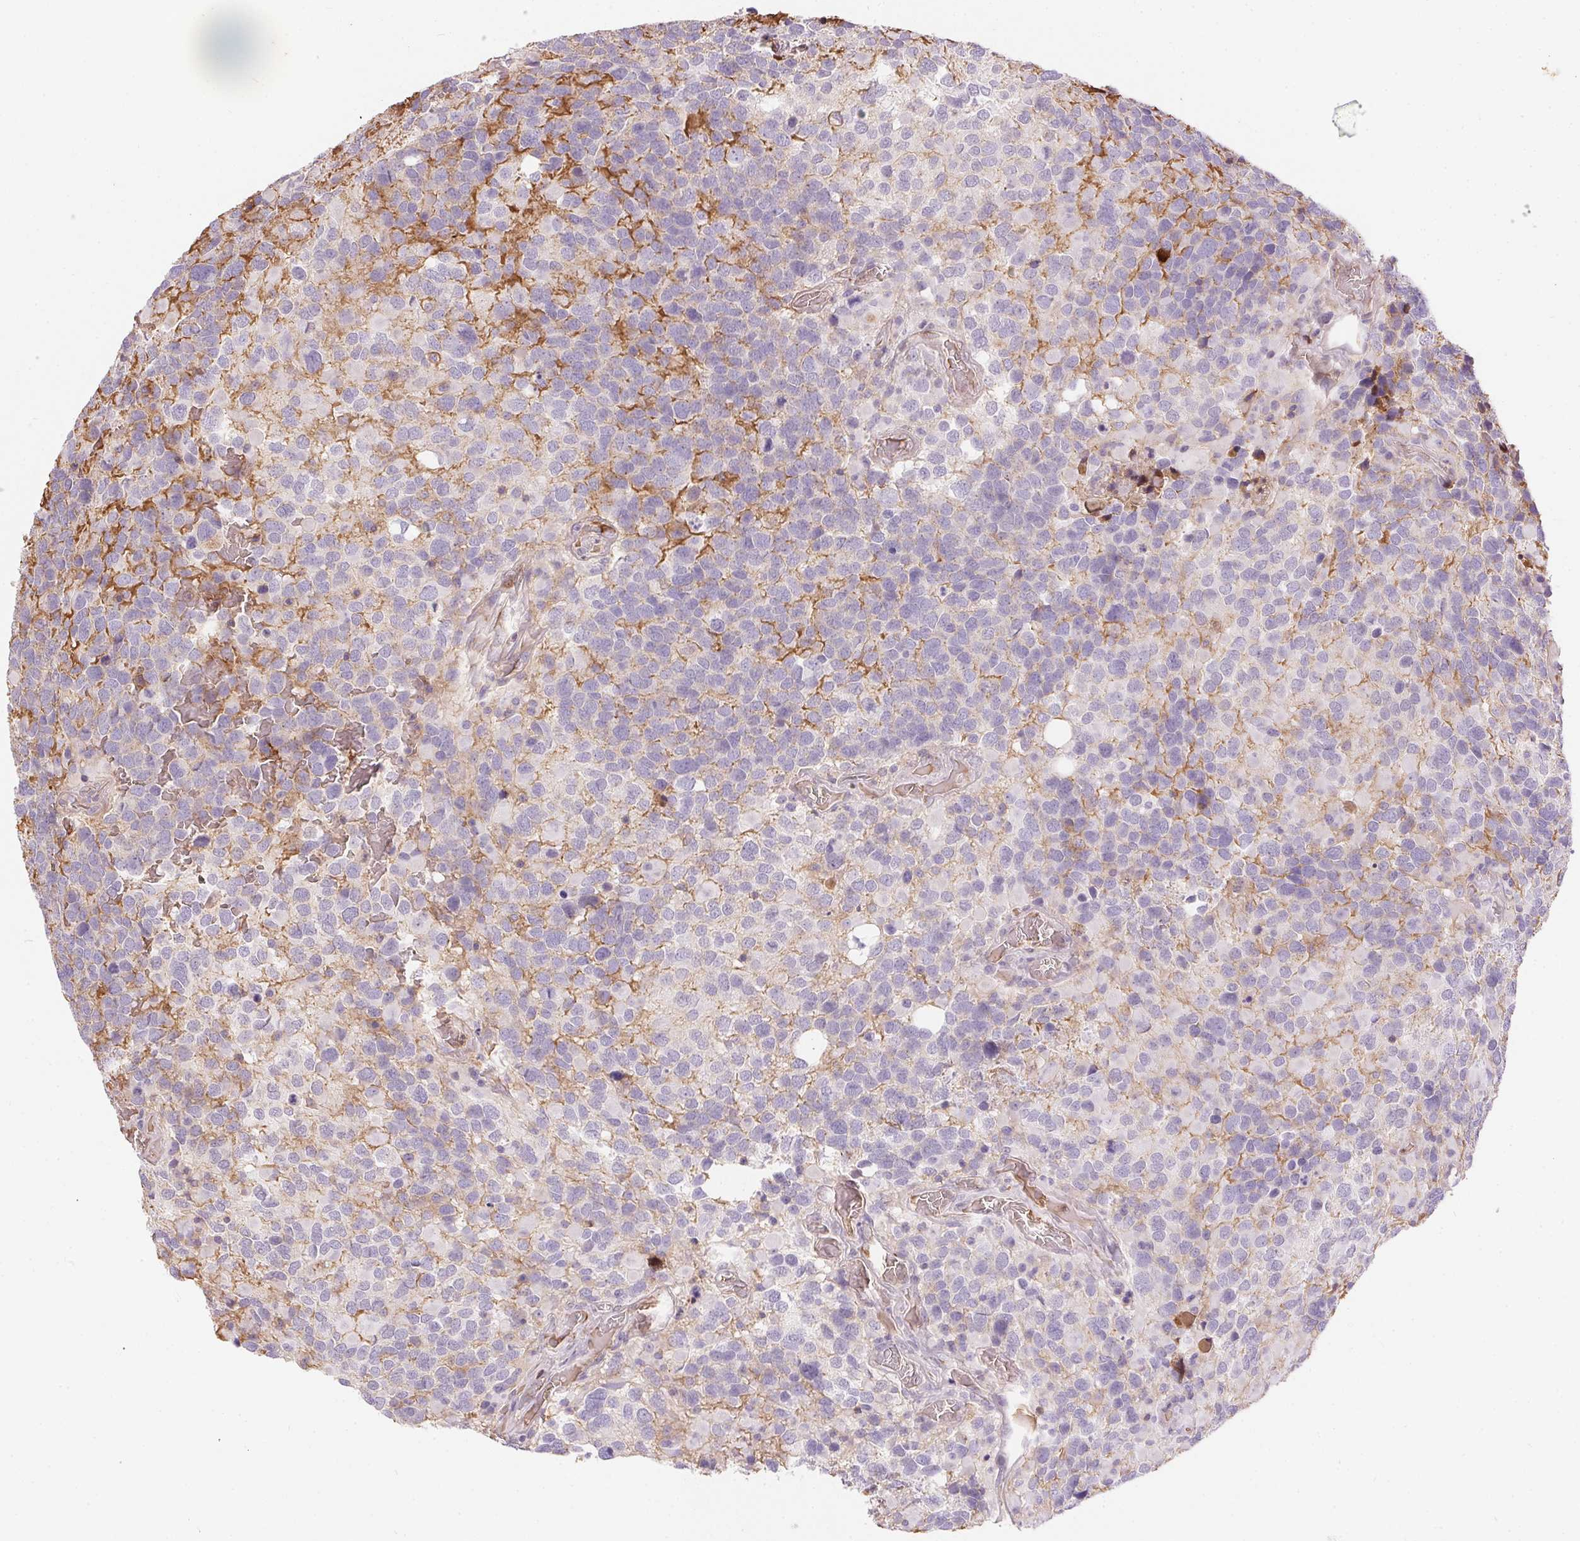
{"staining": {"intensity": "negative", "quantity": "none", "location": "none"}, "tissue": "glioma", "cell_type": "Tumor cells", "image_type": "cancer", "snomed": [{"axis": "morphology", "description": "Glioma, malignant, High grade"}, {"axis": "topography", "description": "Brain"}], "caption": "Tumor cells show no significant staining in malignant glioma (high-grade).", "gene": "ORM1", "patient": {"sex": "female", "age": 40}}